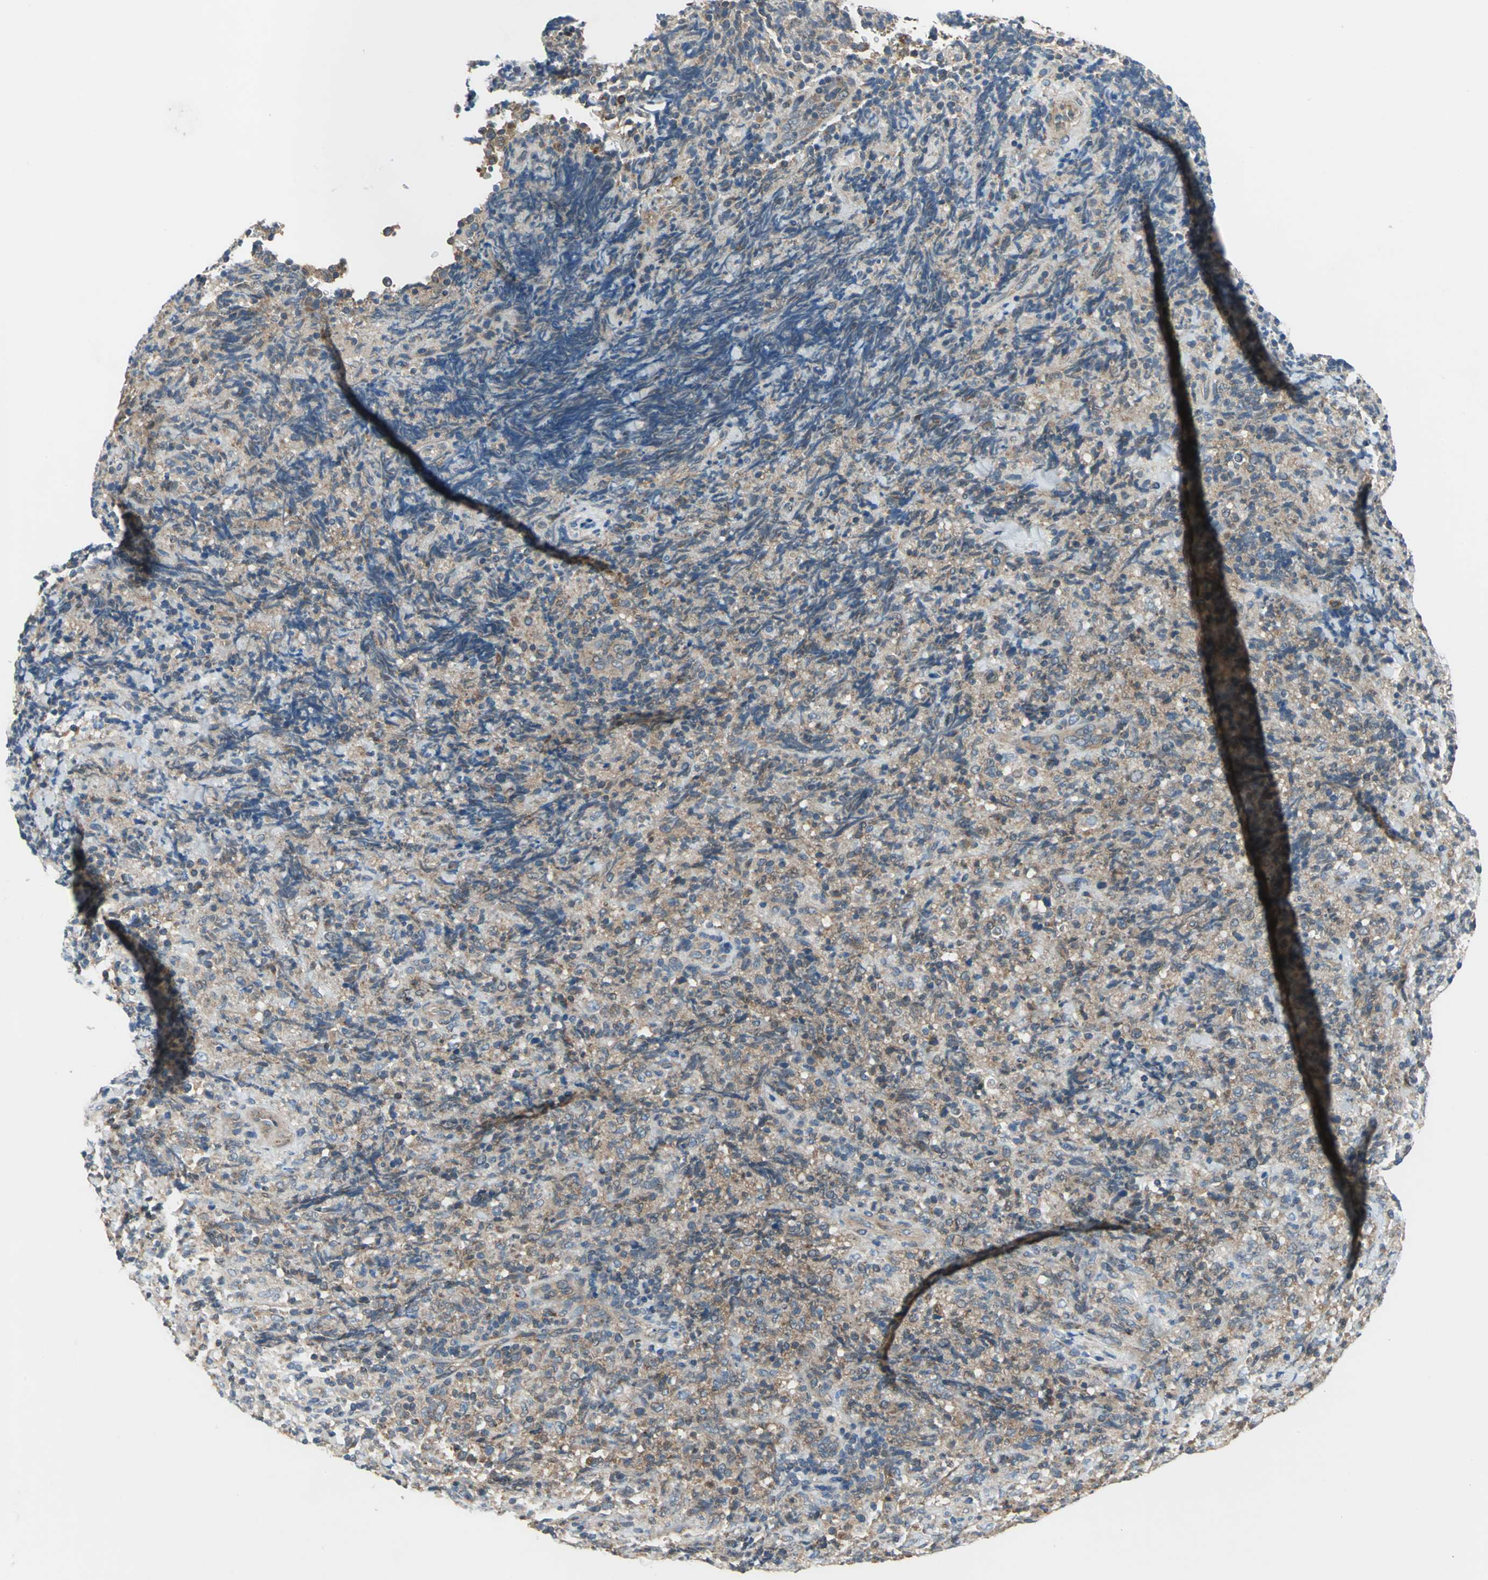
{"staining": {"intensity": "moderate", "quantity": ">75%", "location": "cytoplasmic/membranous"}, "tissue": "lymphoma", "cell_type": "Tumor cells", "image_type": "cancer", "snomed": [{"axis": "morphology", "description": "Malignant lymphoma, non-Hodgkin's type, High grade"}, {"axis": "topography", "description": "Tonsil"}], "caption": "A histopathology image of lymphoma stained for a protein exhibits moderate cytoplasmic/membranous brown staining in tumor cells.", "gene": "TRAK1", "patient": {"sex": "female", "age": 36}}